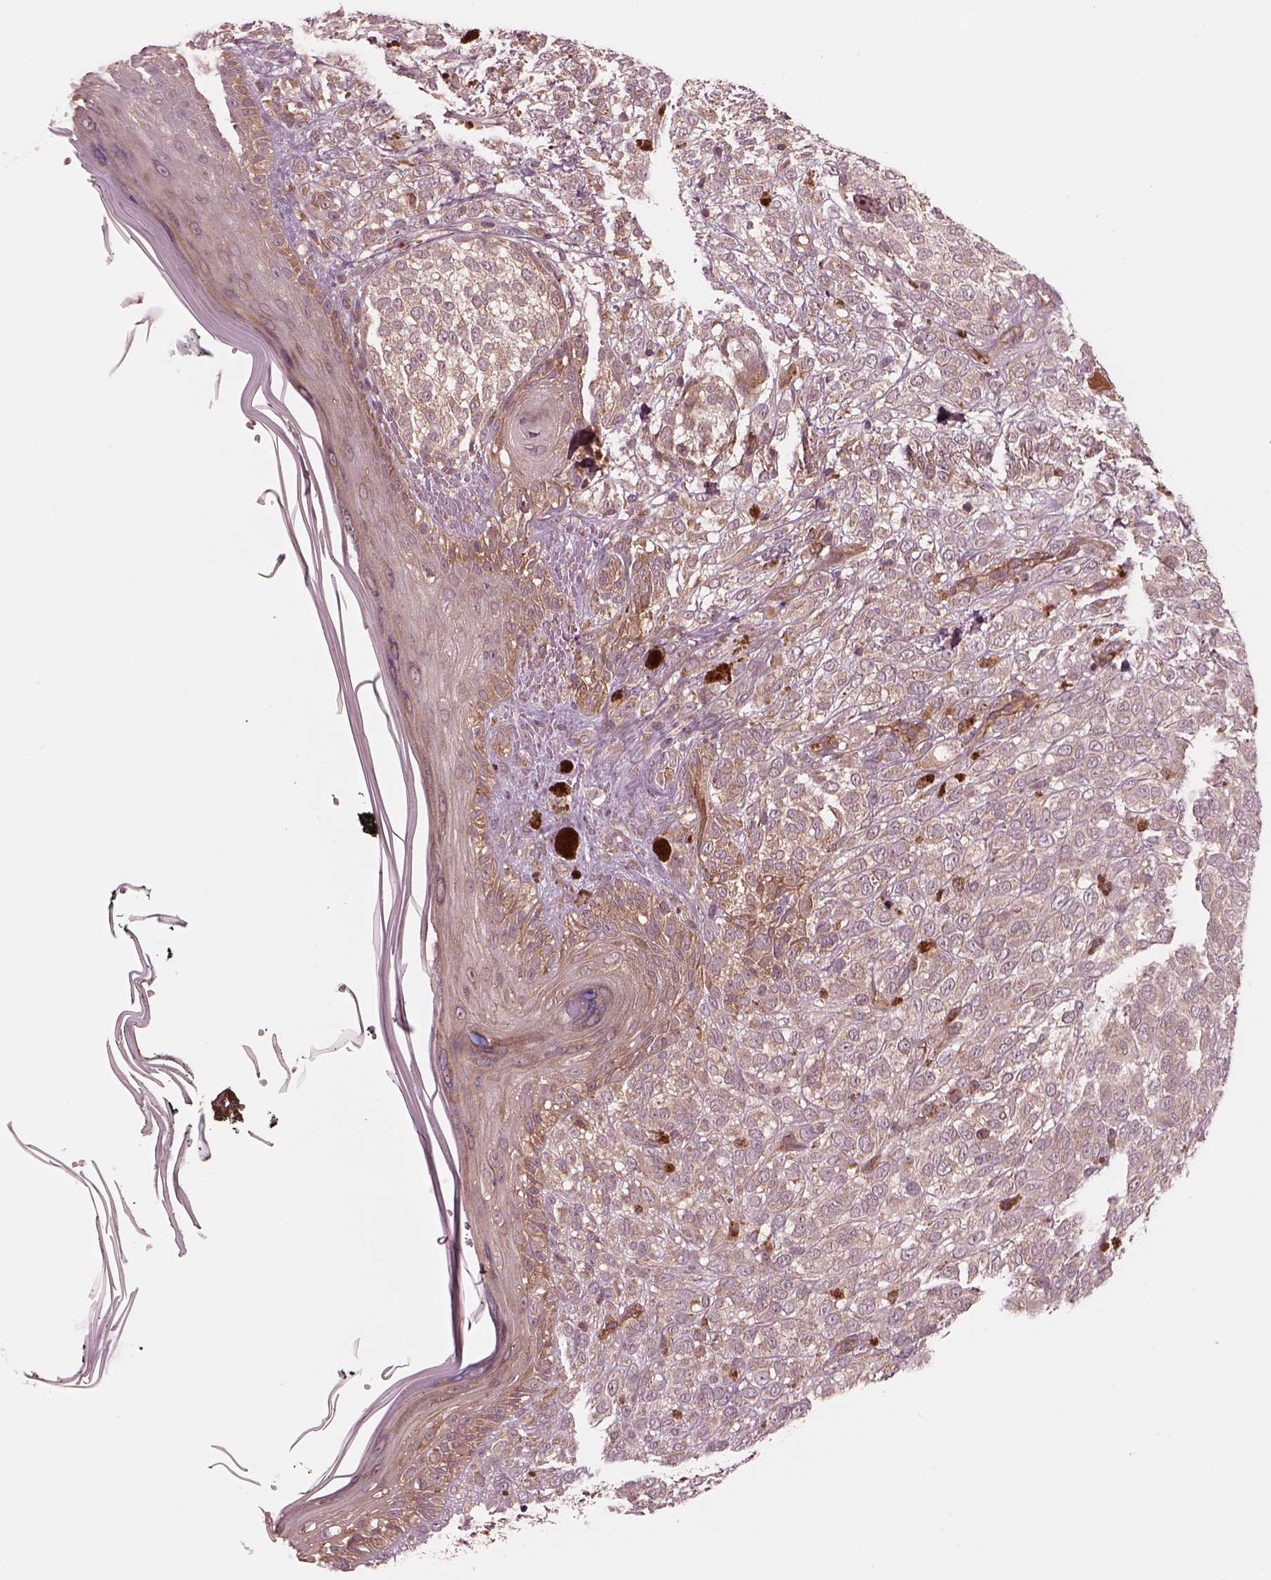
{"staining": {"intensity": "weak", "quantity": "<25%", "location": "cytoplasmic/membranous"}, "tissue": "melanoma", "cell_type": "Tumor cells", "image_type": "cancer", "snomed": [{"axis": "morphology", "description": "Malignant melanoma, NOS"}, {"axis": "topography", "description": "Skin"}], "caption": "IHC micrograph of malignant melanoma stained for a protein (brown), which shows no staining in tumor cells.", "gene": "ASCC2", "patient": {"sex": "female", "age": 86}}